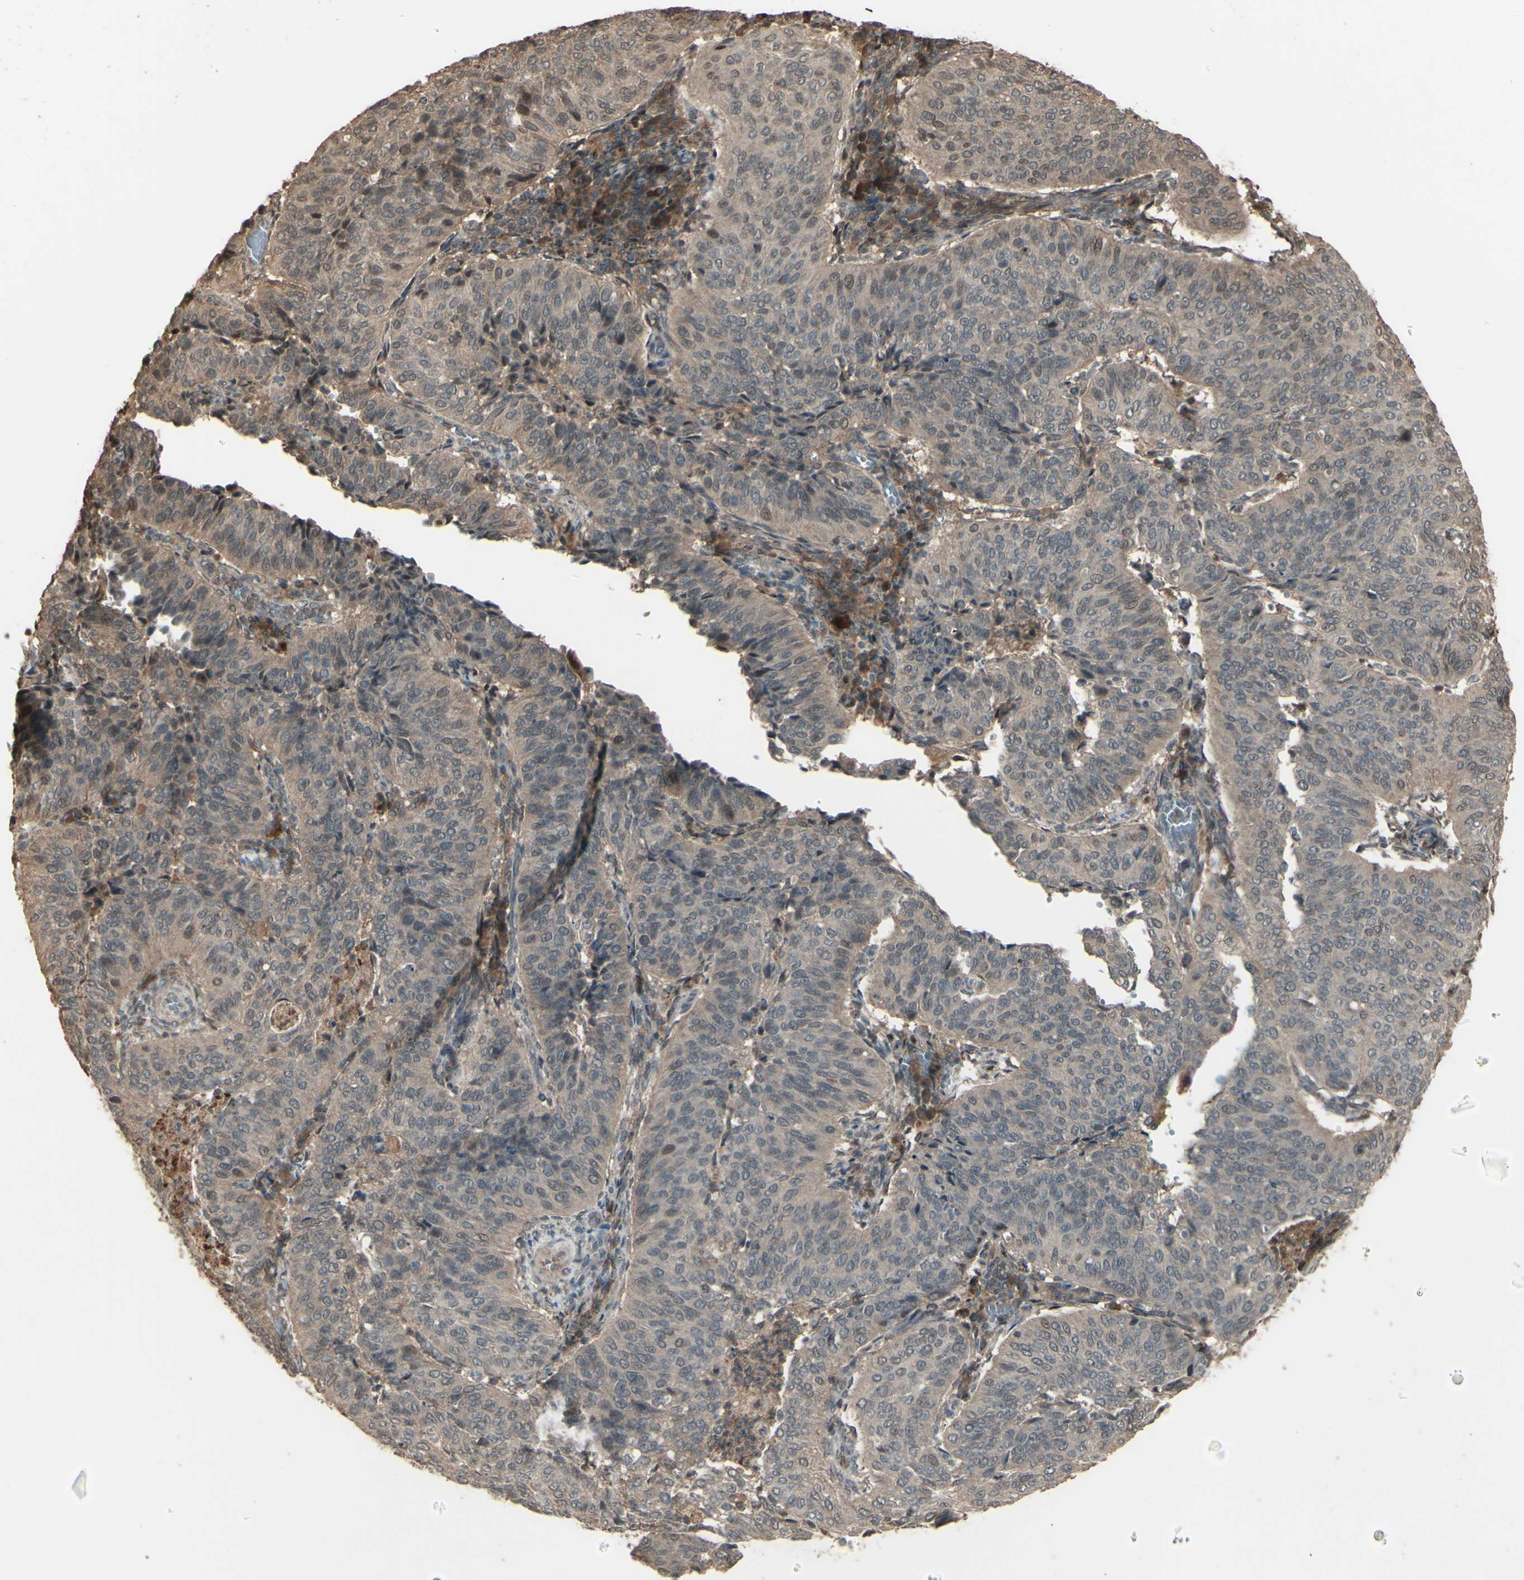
{"staining": {"intensity": "weak", "quantity": ">75%", "location": "cytoplasmic/membranous"}, "tissue": "cervical cancer", "cell_type": "Tumor cells", "image_type": "cancer", "snomed": [{"axis": "morphology", "description": "Normal tissue, NOS"}, {"axis": "morphology", "description": "Squamous cell carcinoma, NOS"}, {"axis": "topography", "description": "Cervix"}], "caption": "This is an image of immunohistochemistry staining of cervical cancer, which shows weak staining in the cytoplasmic/membranous of tumor cells.", "gene": "GNAS", "patient": {"sex": "female", "age": 39}}